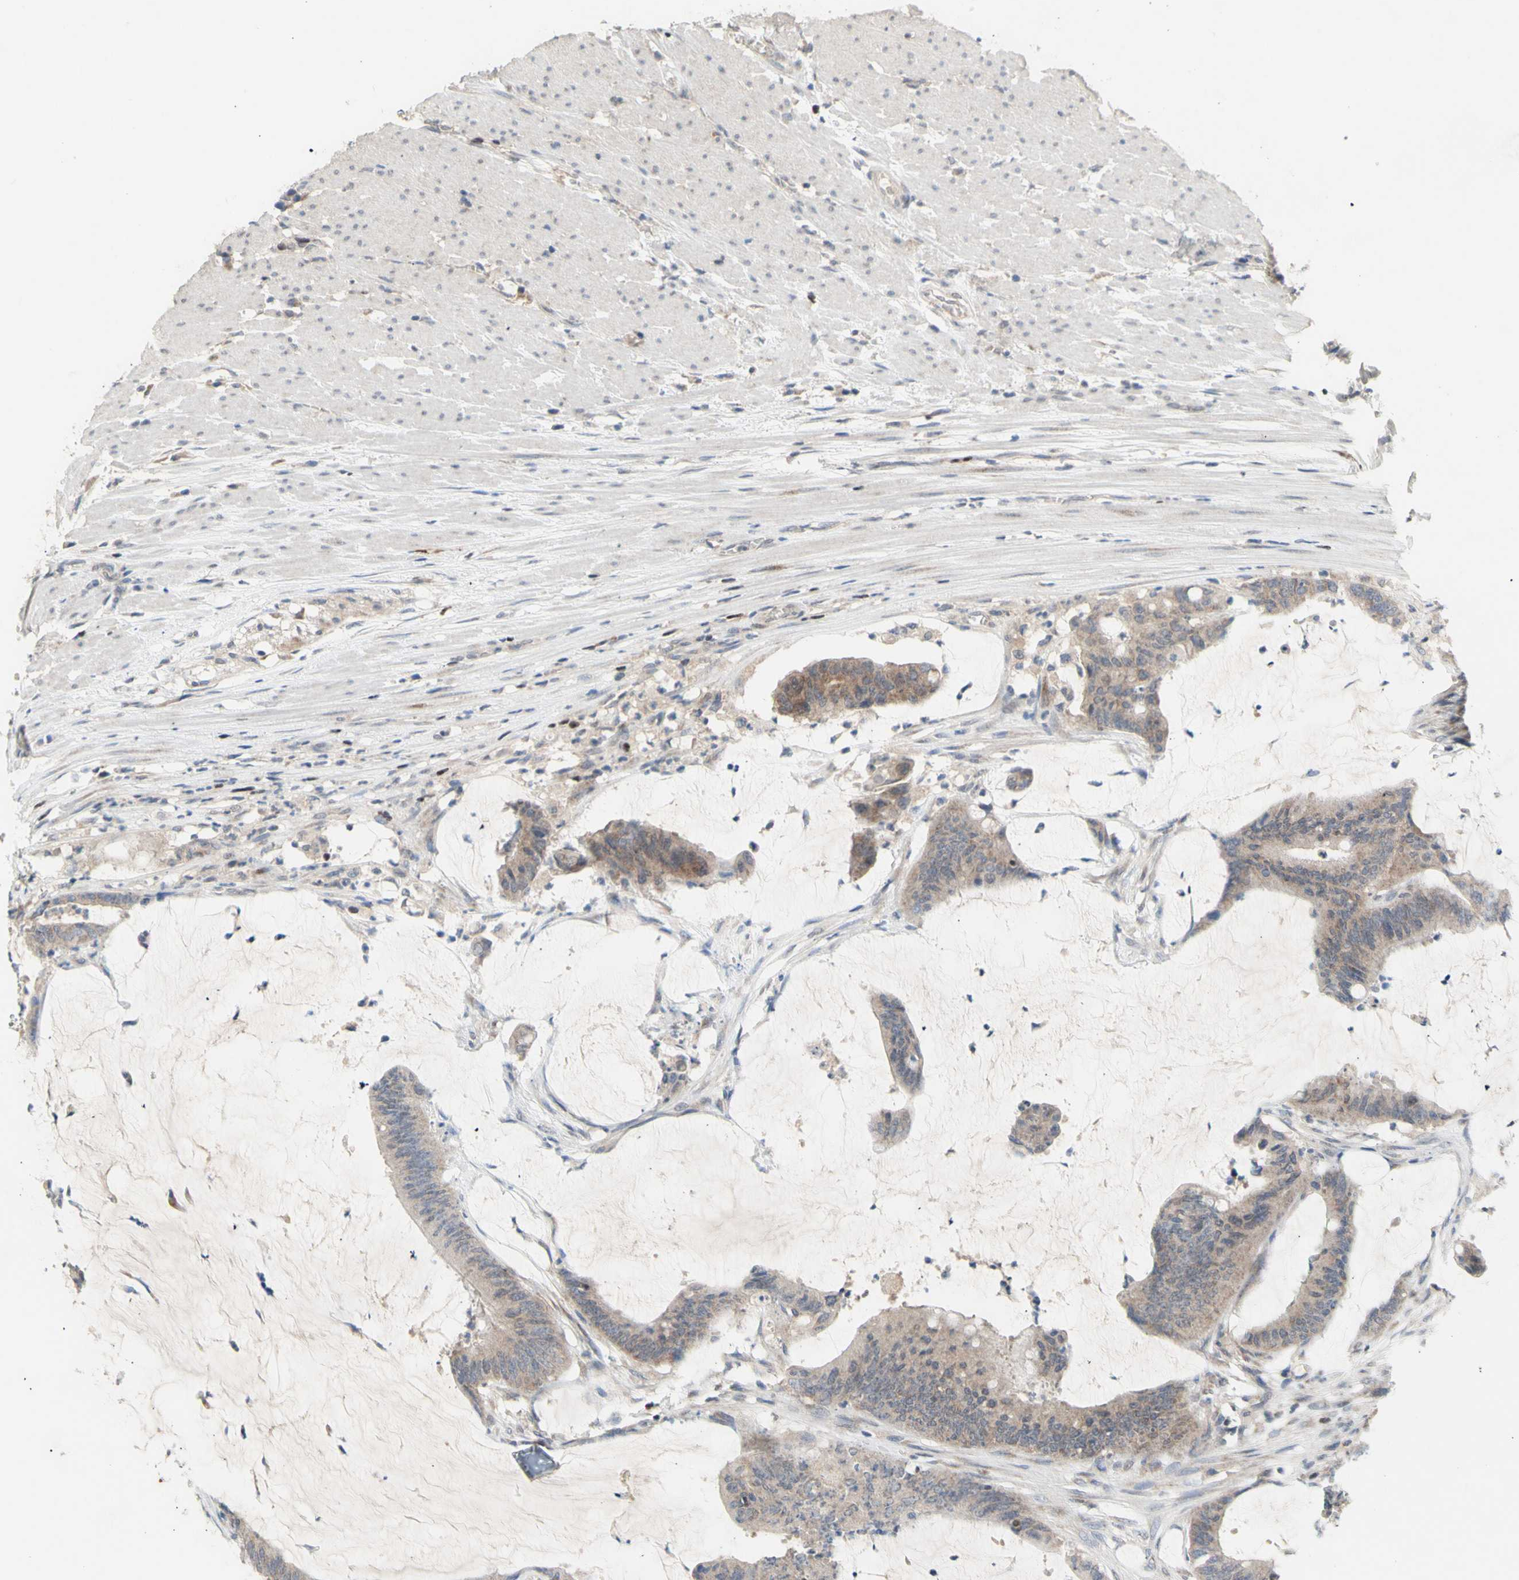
{"staining": {"intensity": "weak", "quantity": ">75%", "location": "cytoplasmic/membranous"}, "tissue": "colorectal cancer", "cell_type": "Tumor cells", "image_type": "cancer", "snomed": [{"axis": "morphology", "description": "Adenocarcinoma, NOS"}, {"axis": "topography", "description": "Rectum"}], "caption": "The photomicrograph reveals immunohistochemical staining of colorectal adenocarcinoma. There is weak cytoplasmic/membranous expression is seen in about >75% of tumor cells.", "gene": "NLRP1", "patient": {"sex": "female", "age": 66}}